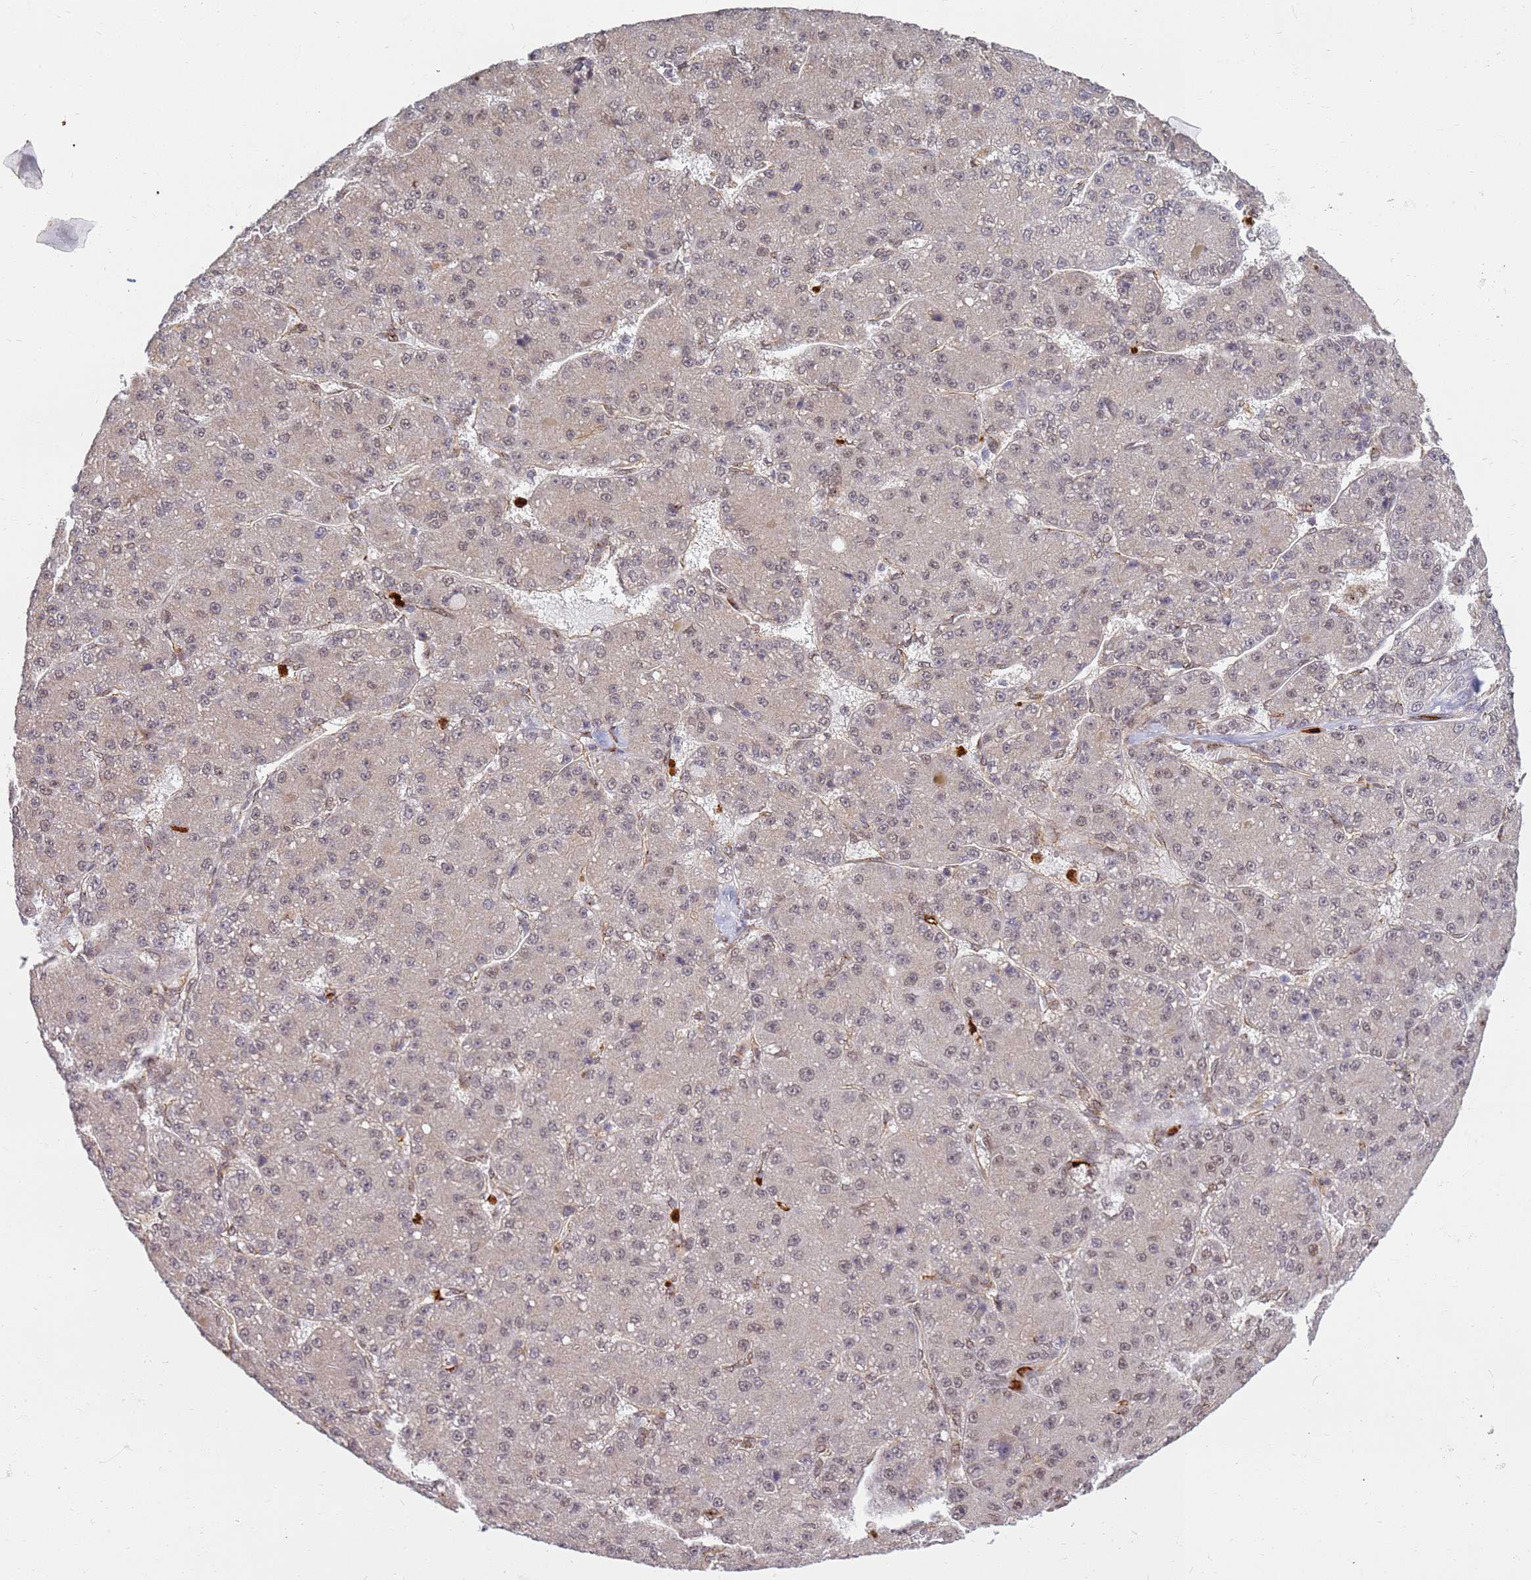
{"staining": {"intensity": "weak", "quantity": "25%-75%", "location": "nuclear"}, "tissue": "liver cancer", "cell_type": "Tumor cells", "image_type": "cancer", "snomed": [{"axis": "morphology", "description": "Carcinoma, Hepatocellular, NOS"}, {"axis": "topography", "description": "Liver"}], "caption": "Human liver cancer (hepatocellular carcinoma) stained with a protein marker demonstrates weak staining in tumor cells.", "gene": "CEP170", "patient": {"sex": "male", "age": 67}}